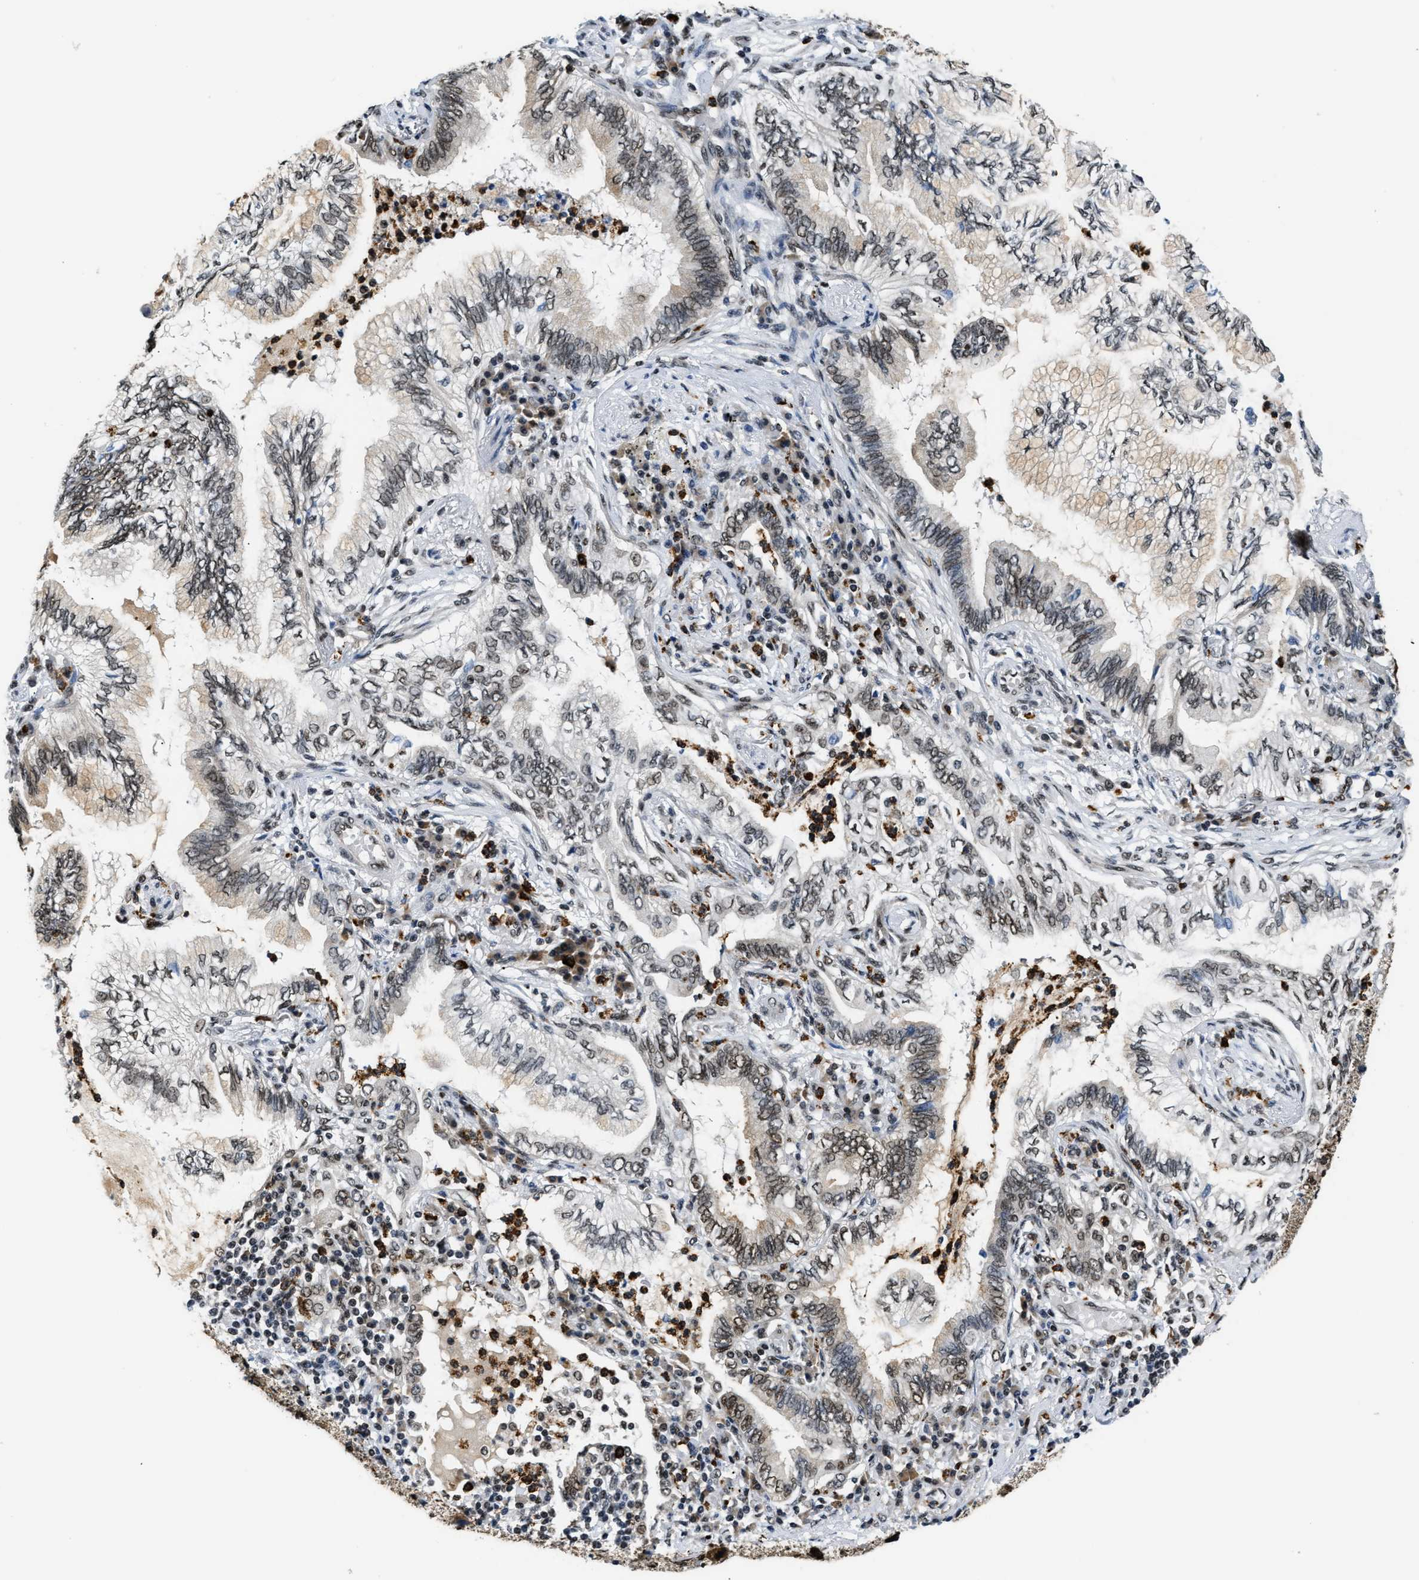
{"staining": {"intensity": "weak", "quantity": "25%-75%", "location": "nuclear"}, "tissue": "lung cancer", "cell_type": "Tumor cells", "image_type": "cancer", "snomed": [{"axis": "morphology", "description": "Normal tissue, NOS"}, {"axis": "morphology", "description": "Adenocarcinoma, NOS"}, {"axis": "topography", "description": "Bronchus"}, {"axis": "topography", "description": "Lung"}], "caption": "Immunohistochemistry histopathology image of adenocarcinoma (lung) stained for a protein (brown), which shows low levels of weak nuclear expression in approximately 25%-75% of tumor cells.", "gene": "CCNDBP1", "patient": {"sex": "female", "age": 70}}